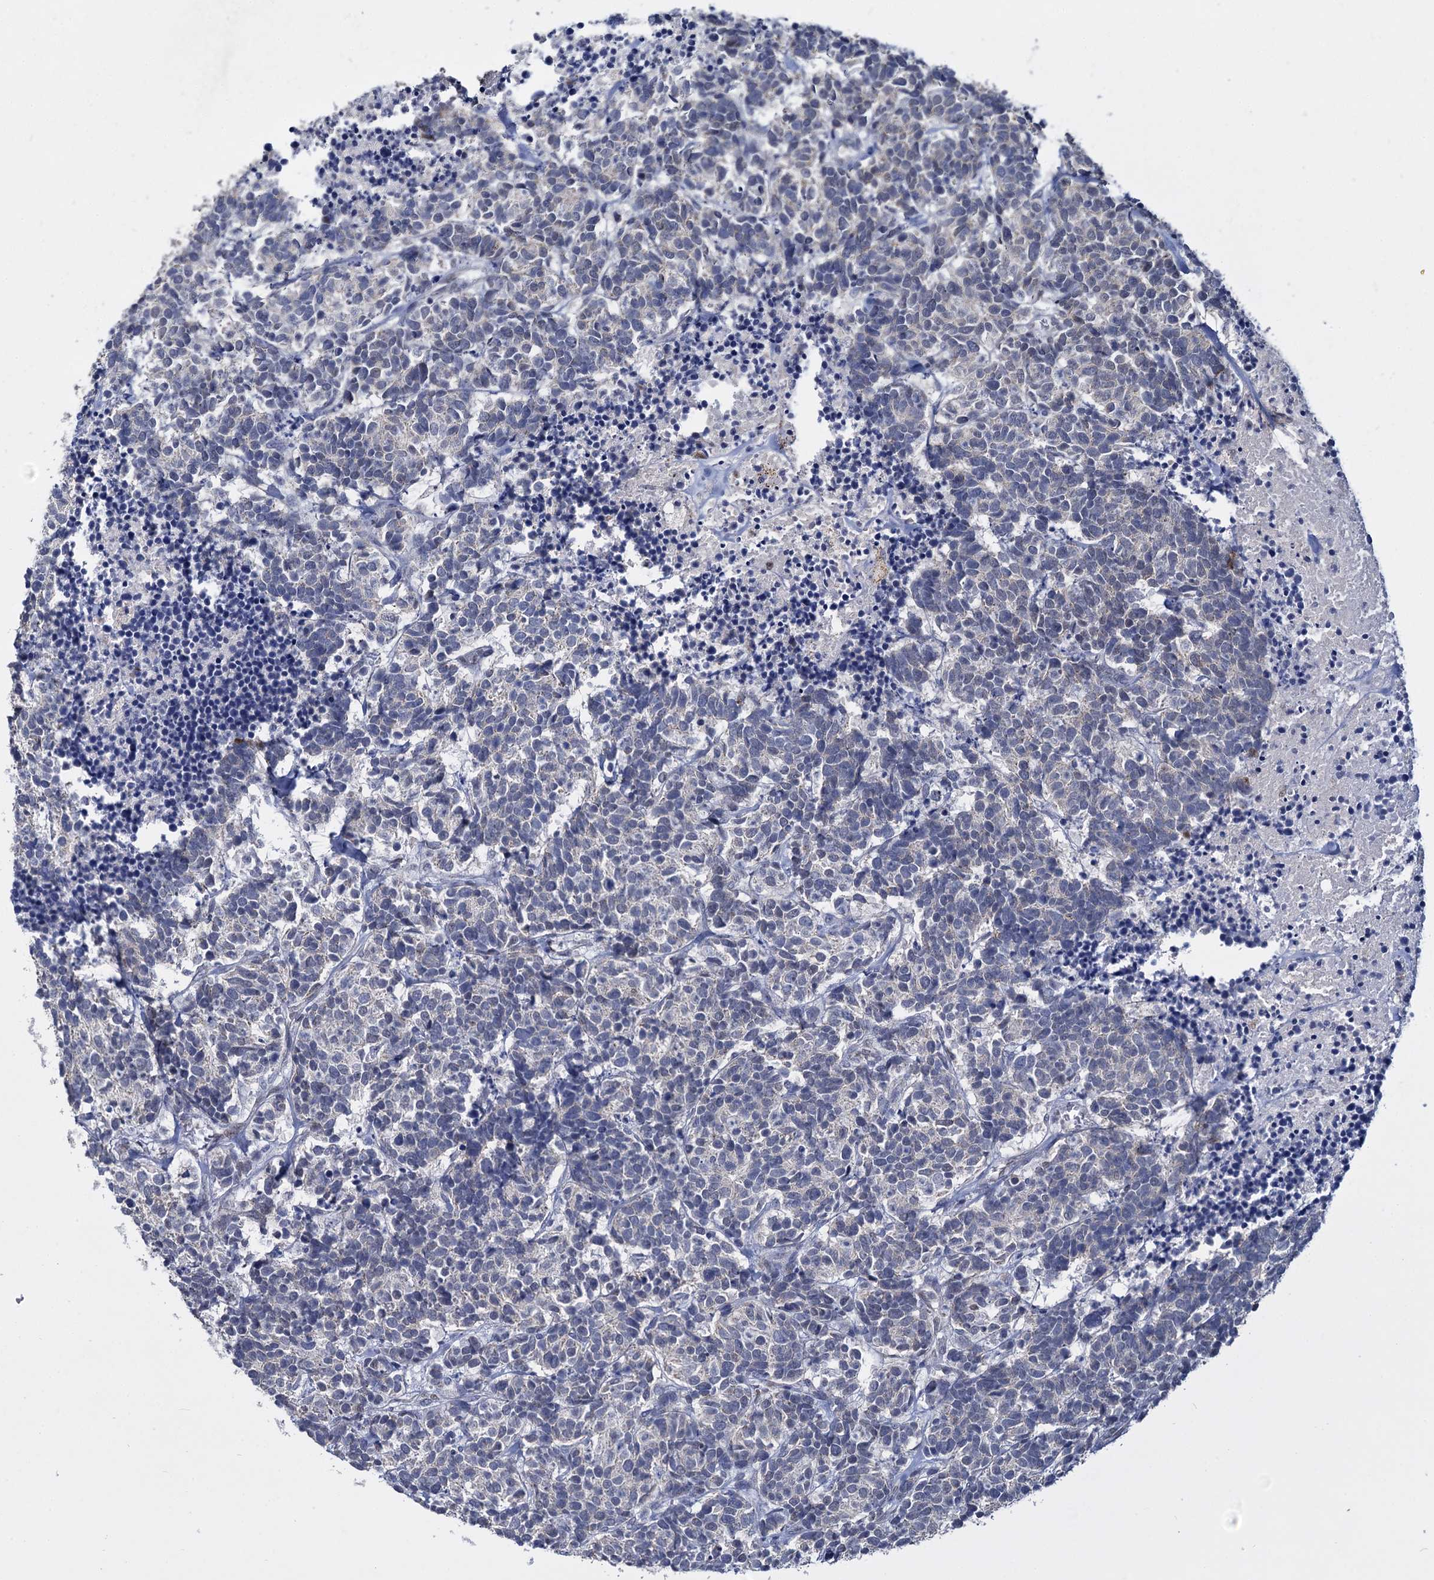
{"staining": {"intensity": "negative", "quantity": "none", "location": "none"}, "tissue": "carcinoid", "cell_type": "Tumor cells", "image_type": "cancer", "snomed": [{"axis": "morphology", "description": "Carcinoma, NOS"}, {"axis": "morphology", "description": "Carcinoid, malignant, NOS"}, {"axis": "topography", "description": "Urinary bladder"}], "caption": "Carcinoid was stained to show a protein in brown. There is no significant positivity in tumor cells. The staining was performed using DAB (3,3'-diaminobenzidine) to visualize the protein expression in brown, while the nuclei were stained in blue with hematoxylin (Magnification: 20x).", "gene": "RPUSD4", "patient": {"sex": "male", "age": 57}}